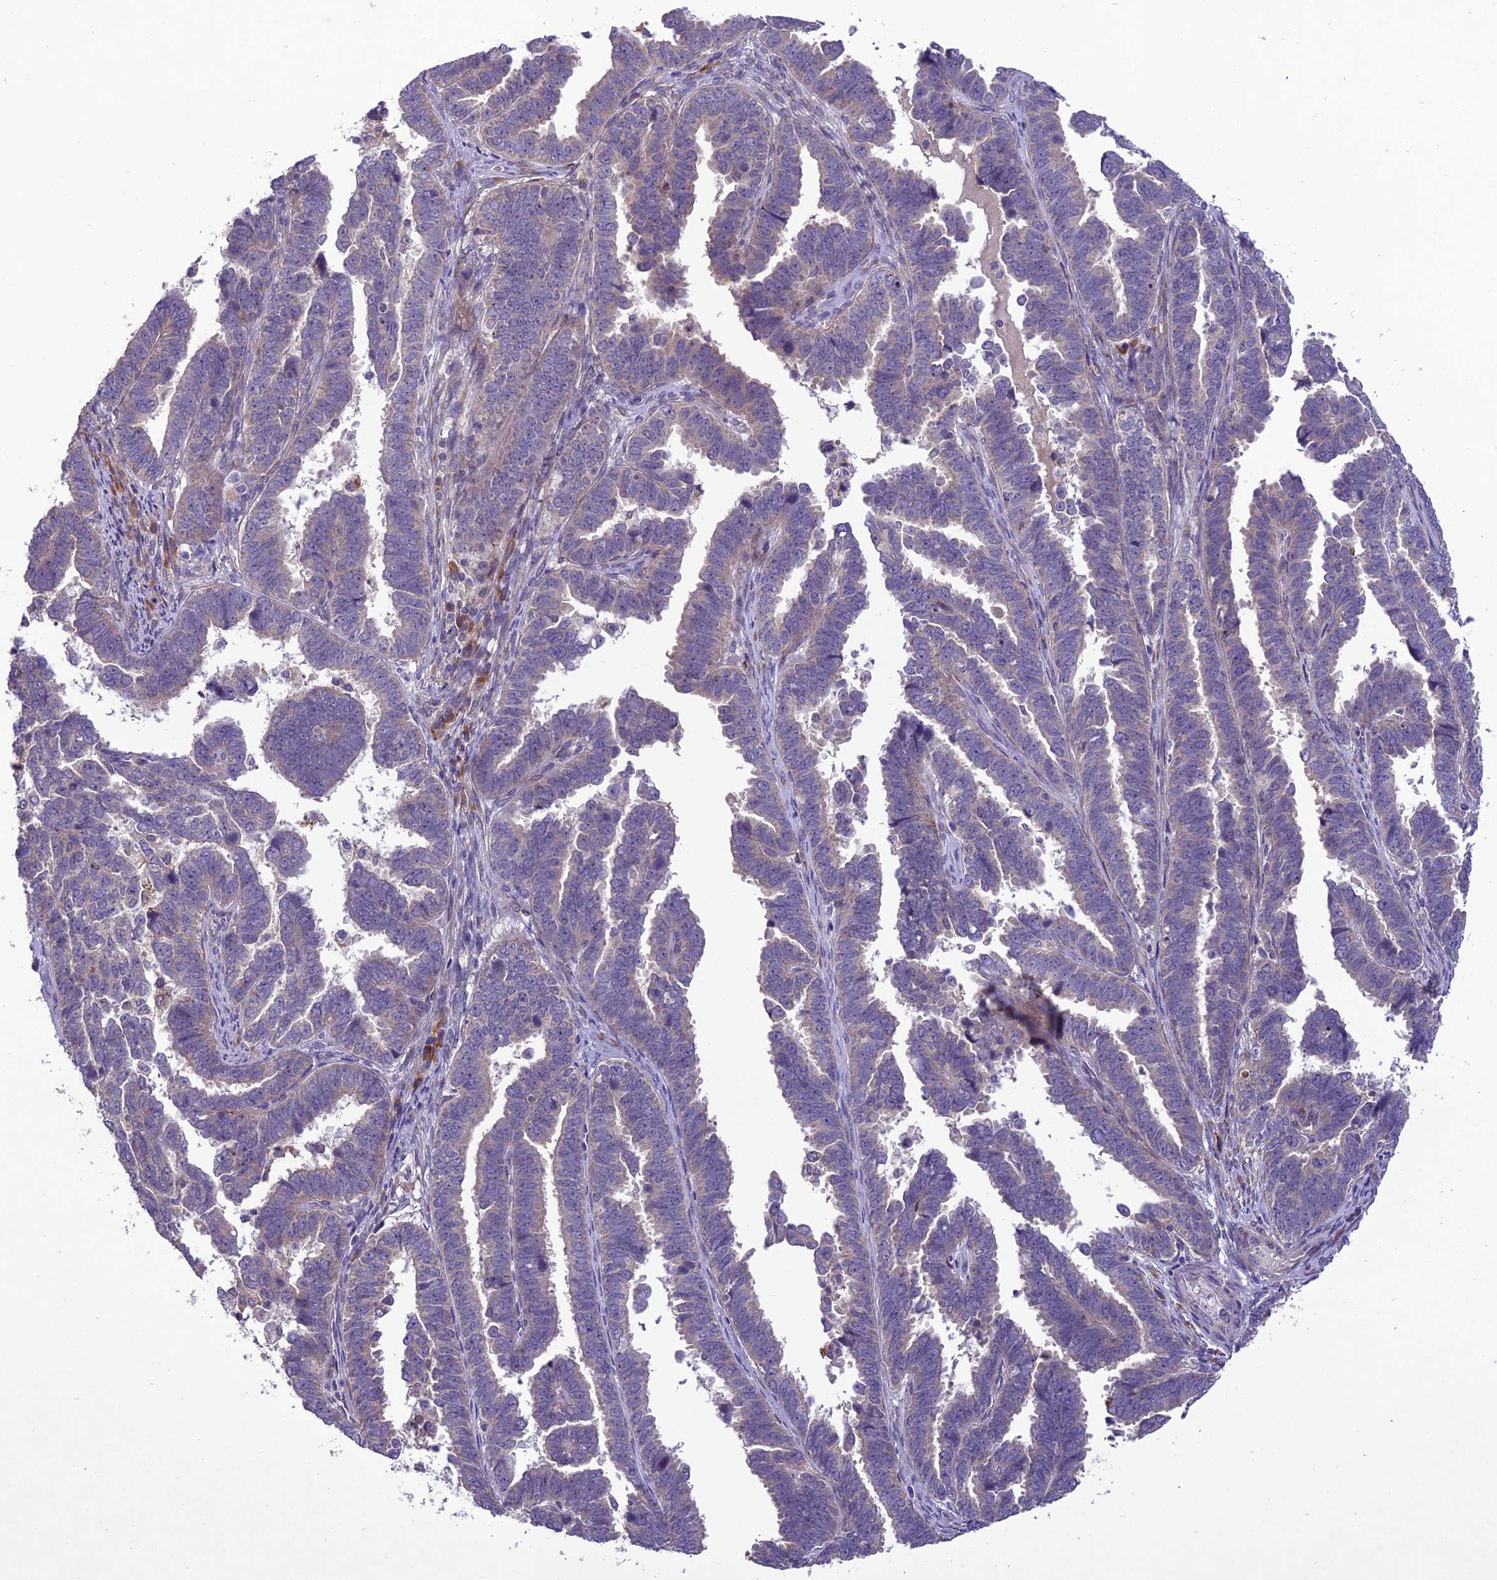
{"staining": {"intensity": "weak", "quantity": "<25%", "location": "cytoplasmic/membranous"}, "tissue": "endometrial cancer", "cell_type": "Tumor cells", "image_type": "cancer", "snomed": [{"axis": "morphology", "description": "Adenocarcinoma, NOS"}, {"axis": "topography", "description": "Endometrium"}], "caption": "DAB (3,3'-diaminobenzidine) immunohistochemical staining of human endometrial adenocarcinoma demonstrates no significant expression in tumor cells.", "gene": "CENPL", "patient": {"sex": "female", "age": 75}}